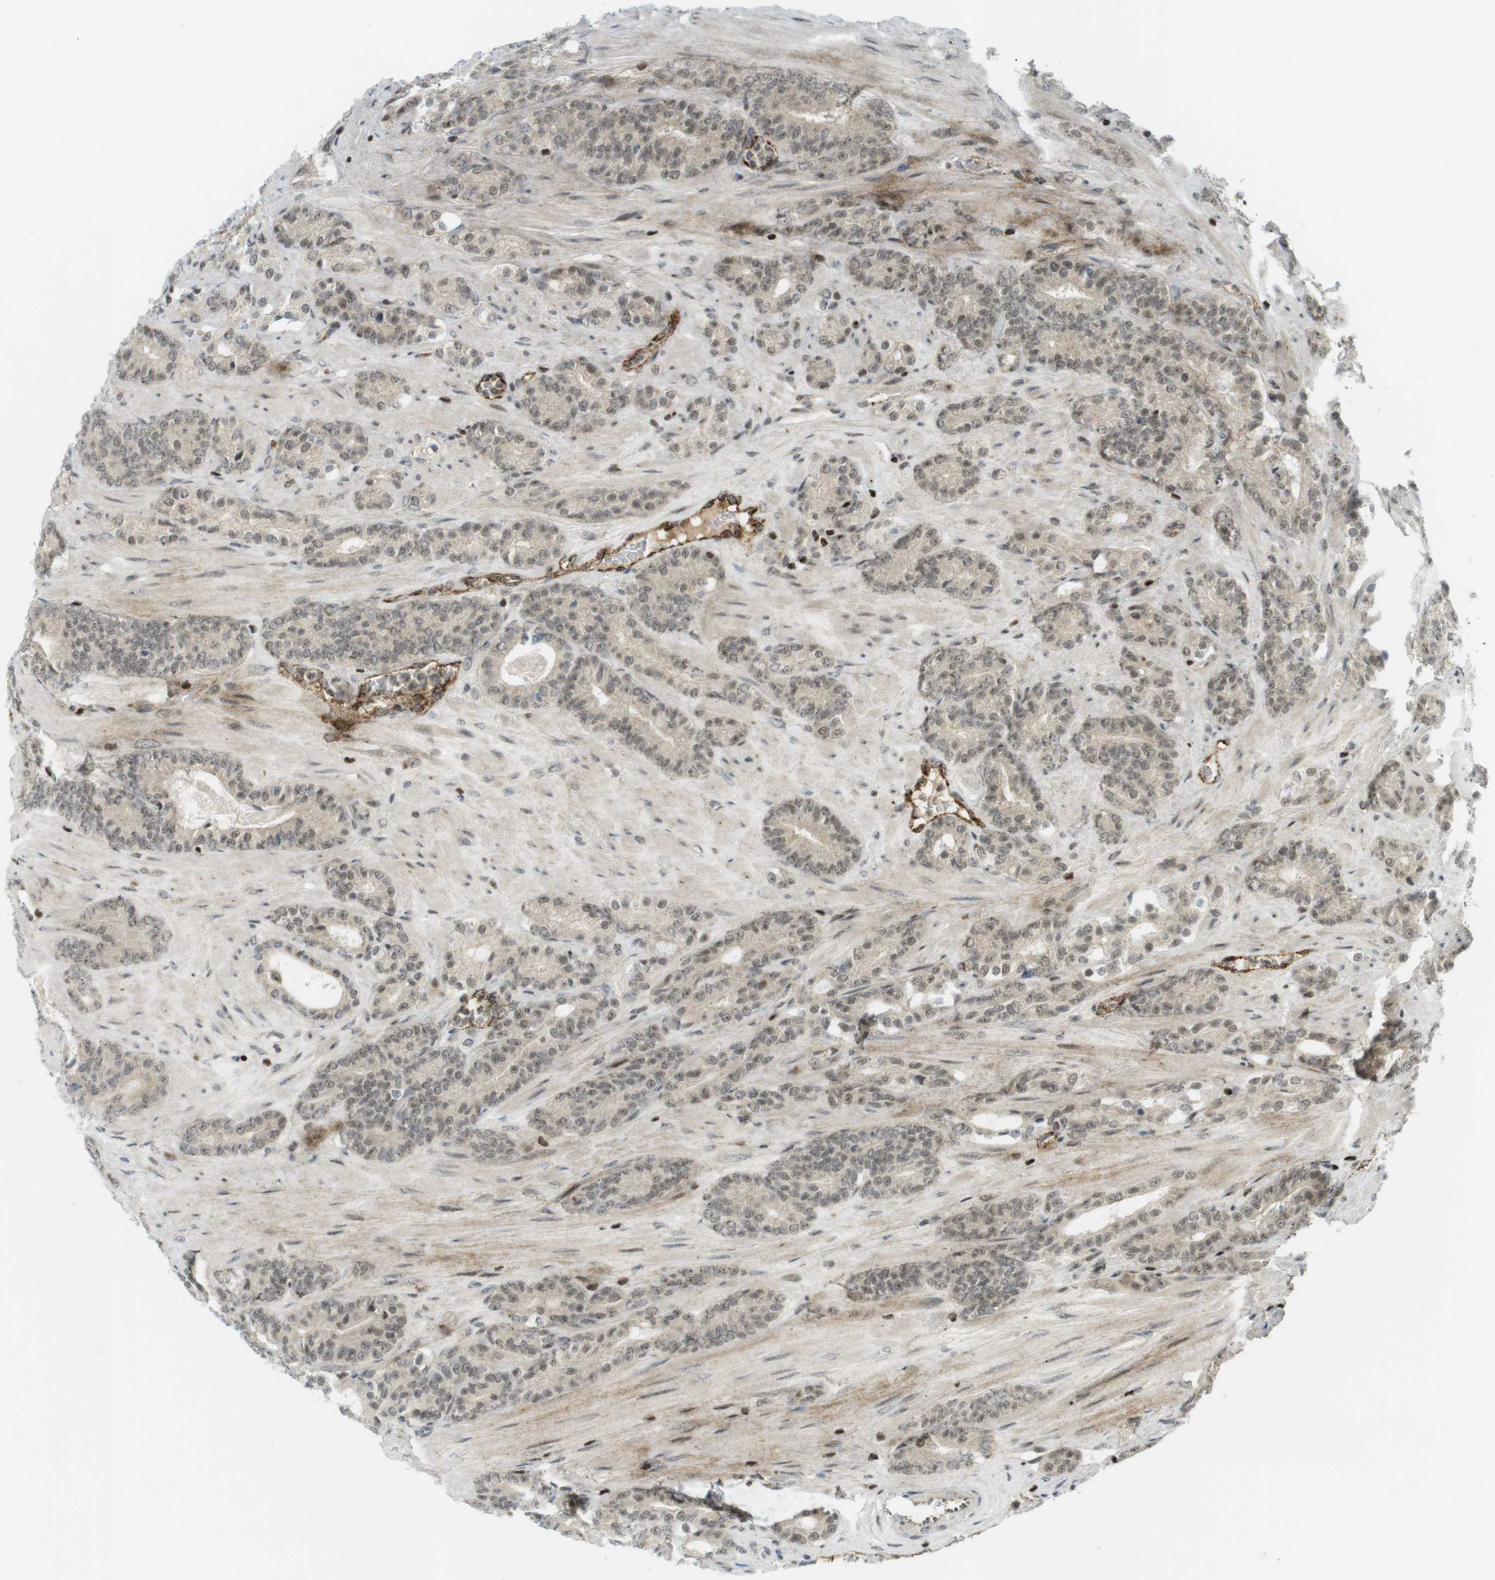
{"staining": {"intensity": "negative", "quantity": "none", "location": "none"}, "tissue": "prostate cancer", "cell_type": "Tumor cells", "image_type": "cancer", "snomed": [{"axis": "morphology", "description": "Adenocarcinoma, Low grade"}, {"axis": "topography", "description": "Prostate"}], "caption": "Image shows no significant protein positivity in tumor cells of prostate cancer. Nuclei are stained in blue.", "gene": "PPP1R13B", "patient": {"sex": "male", "age": 63}}